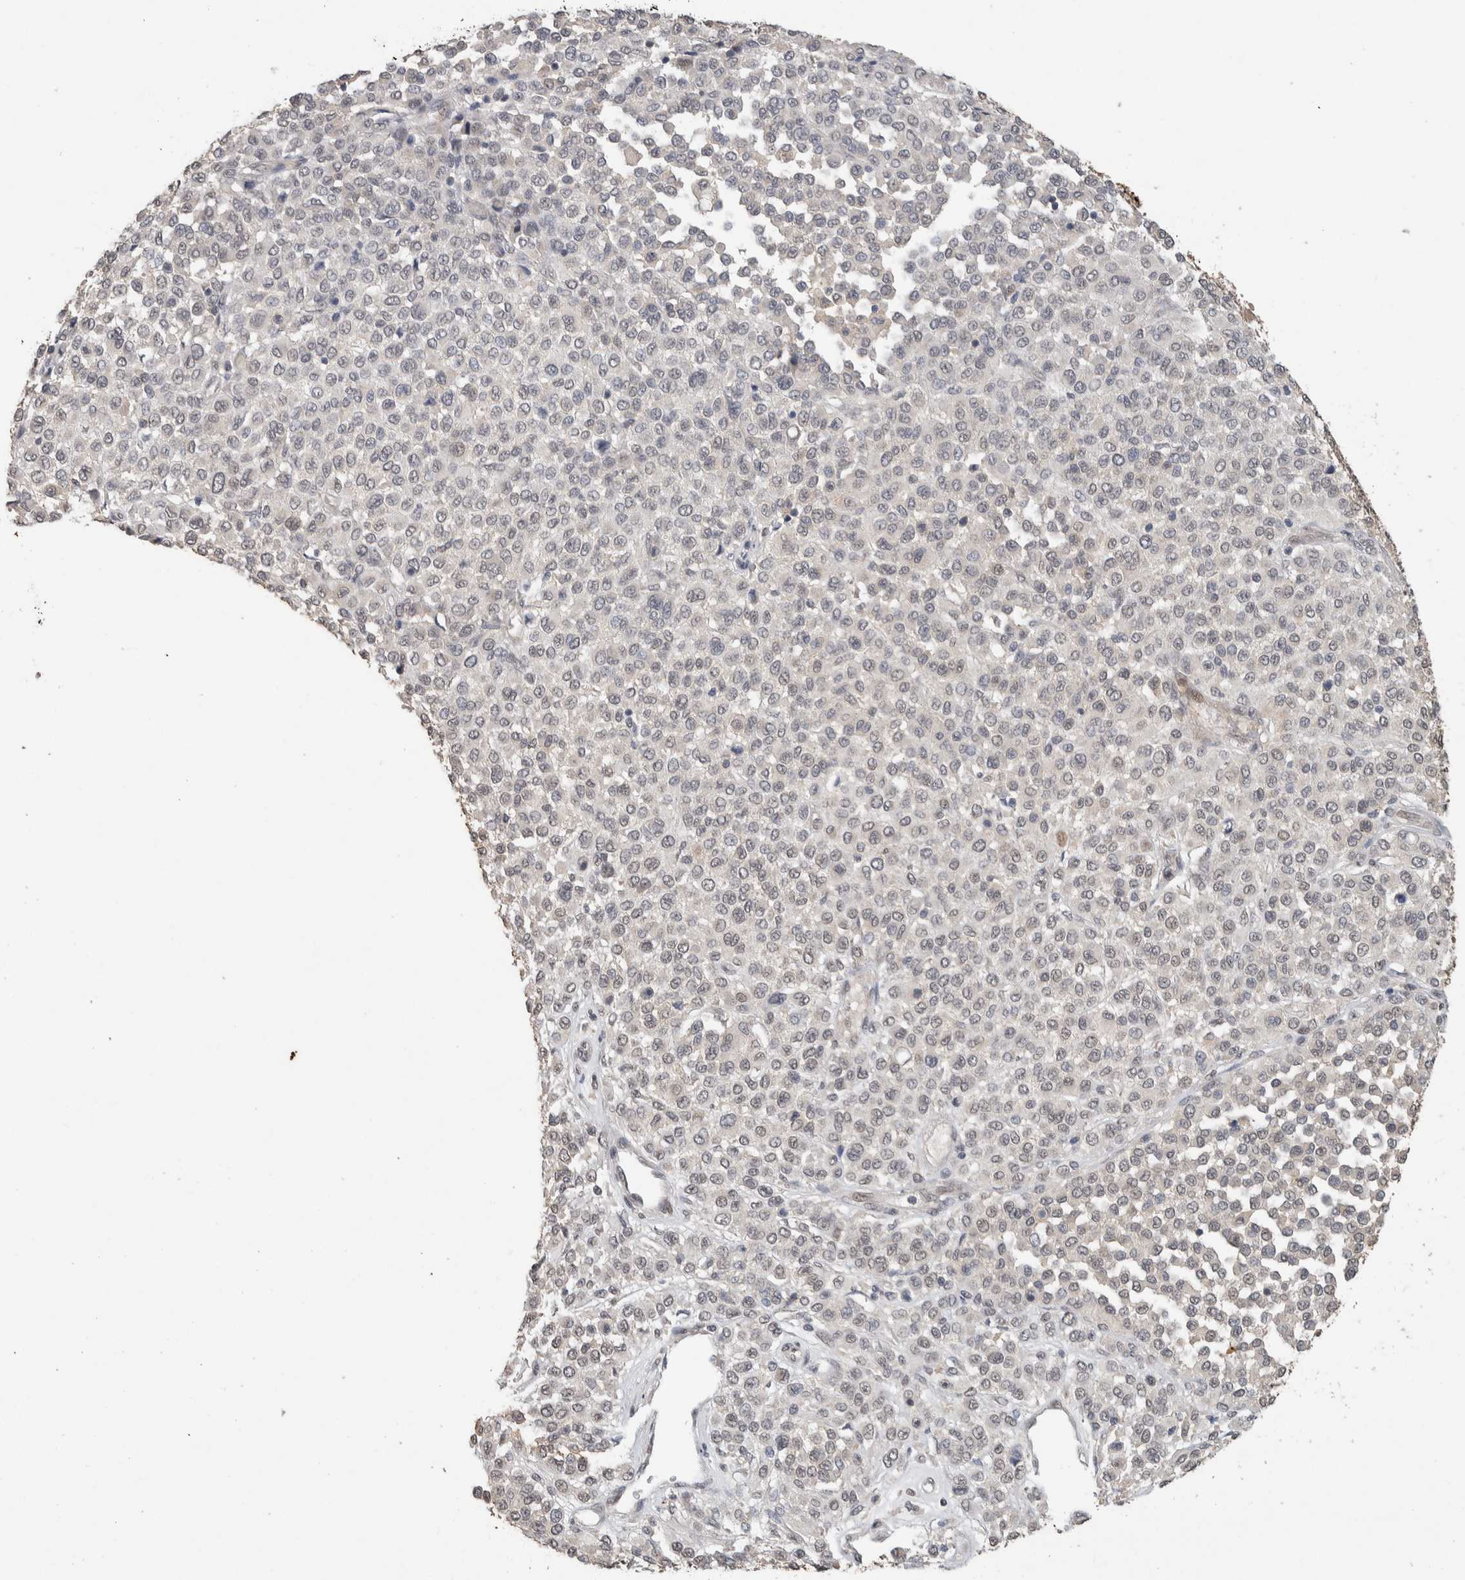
{"staining": {"intensity": "negative", "quantity": "none", "location": "none"}, "tissue": "melanoma", "cell_type": "Tumor cells", "image_type": "cancer", "snomed": [{"axis": "morphology", "description": "Malignant melanoma, Metastatic site"}, {"axis": "topography", "description": "Pancreas"}], "caption": "DAB (3,3'-diaminobenzidine) immunohistochemical staining of human malignant melanoma (metastatic site) shows no significant positivity in tumor cells. Brightfield microscopy of IHC stained with DAB (3,3'-diaminobenzidine) (brown) and hematoxylin (blue), captured at high magnification.", "gene": "CYSRT1", "patient": {"sex": "female", "age": 30}}